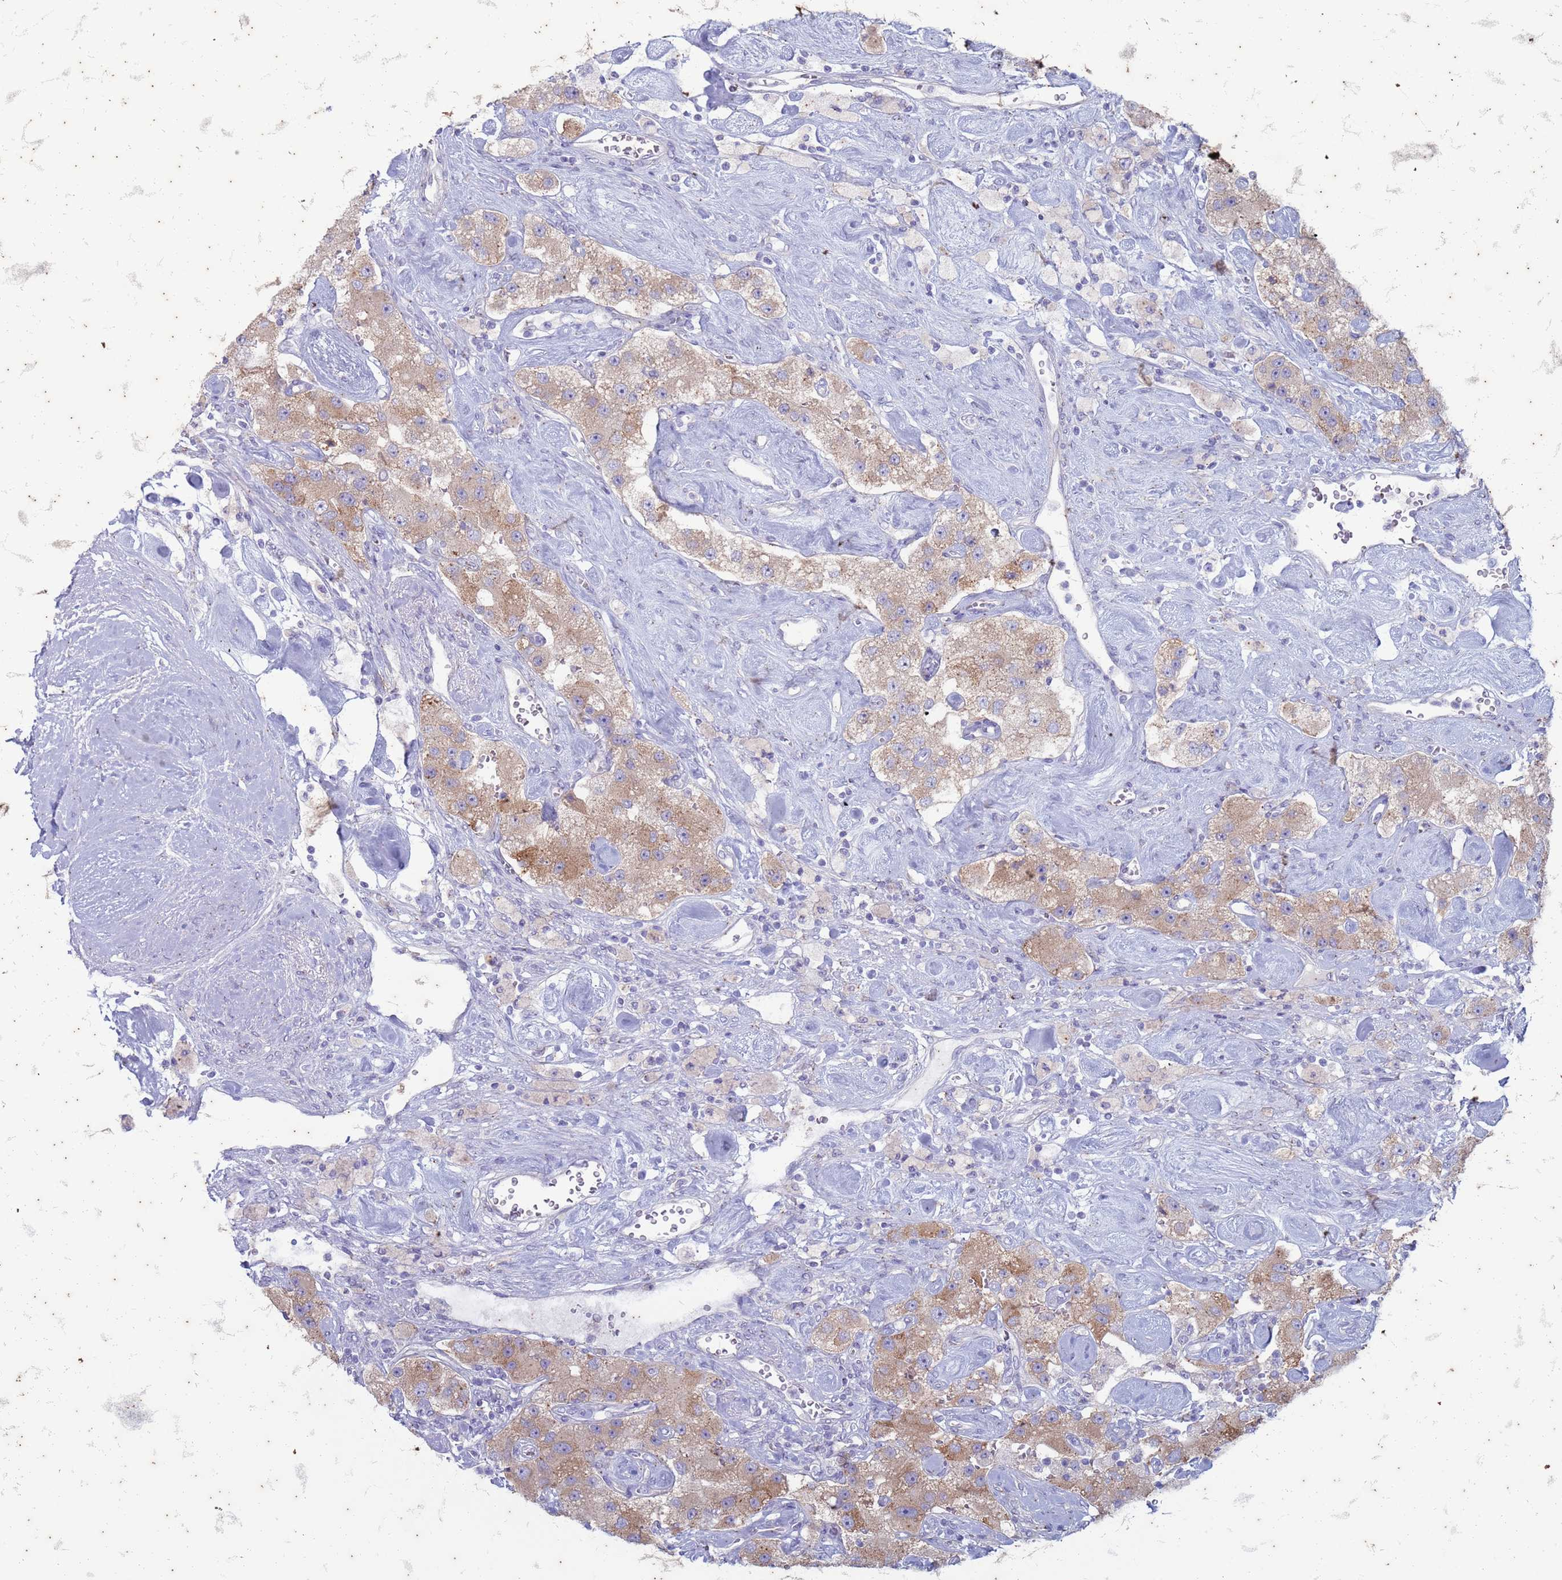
{"staining": {"intensity": "moderate", "quantity": "<25%", "location": "cytoplasmic/membranous"}, "tissue": "carcinoid", "cell_type": "Tumor cells", "image_type": "cancer", "snomed": [{"axis": "morphology", "description": "Carcinoid, malignant, NOS"}, {"axis": "topography", "description": "Pancreas"}], "caption": "IHC photomicrograph of neoplastic tissue: human carcinoid (malignant) stained using IHC demonstrates low levels of moderate protein expression localized specifically in the cytoplasmic/membranous of tumor cells, appearing as a cytoplasmic/membranous brown color.", "gene": "SUCO", "patient": {"sex": "male", "age": 41}}